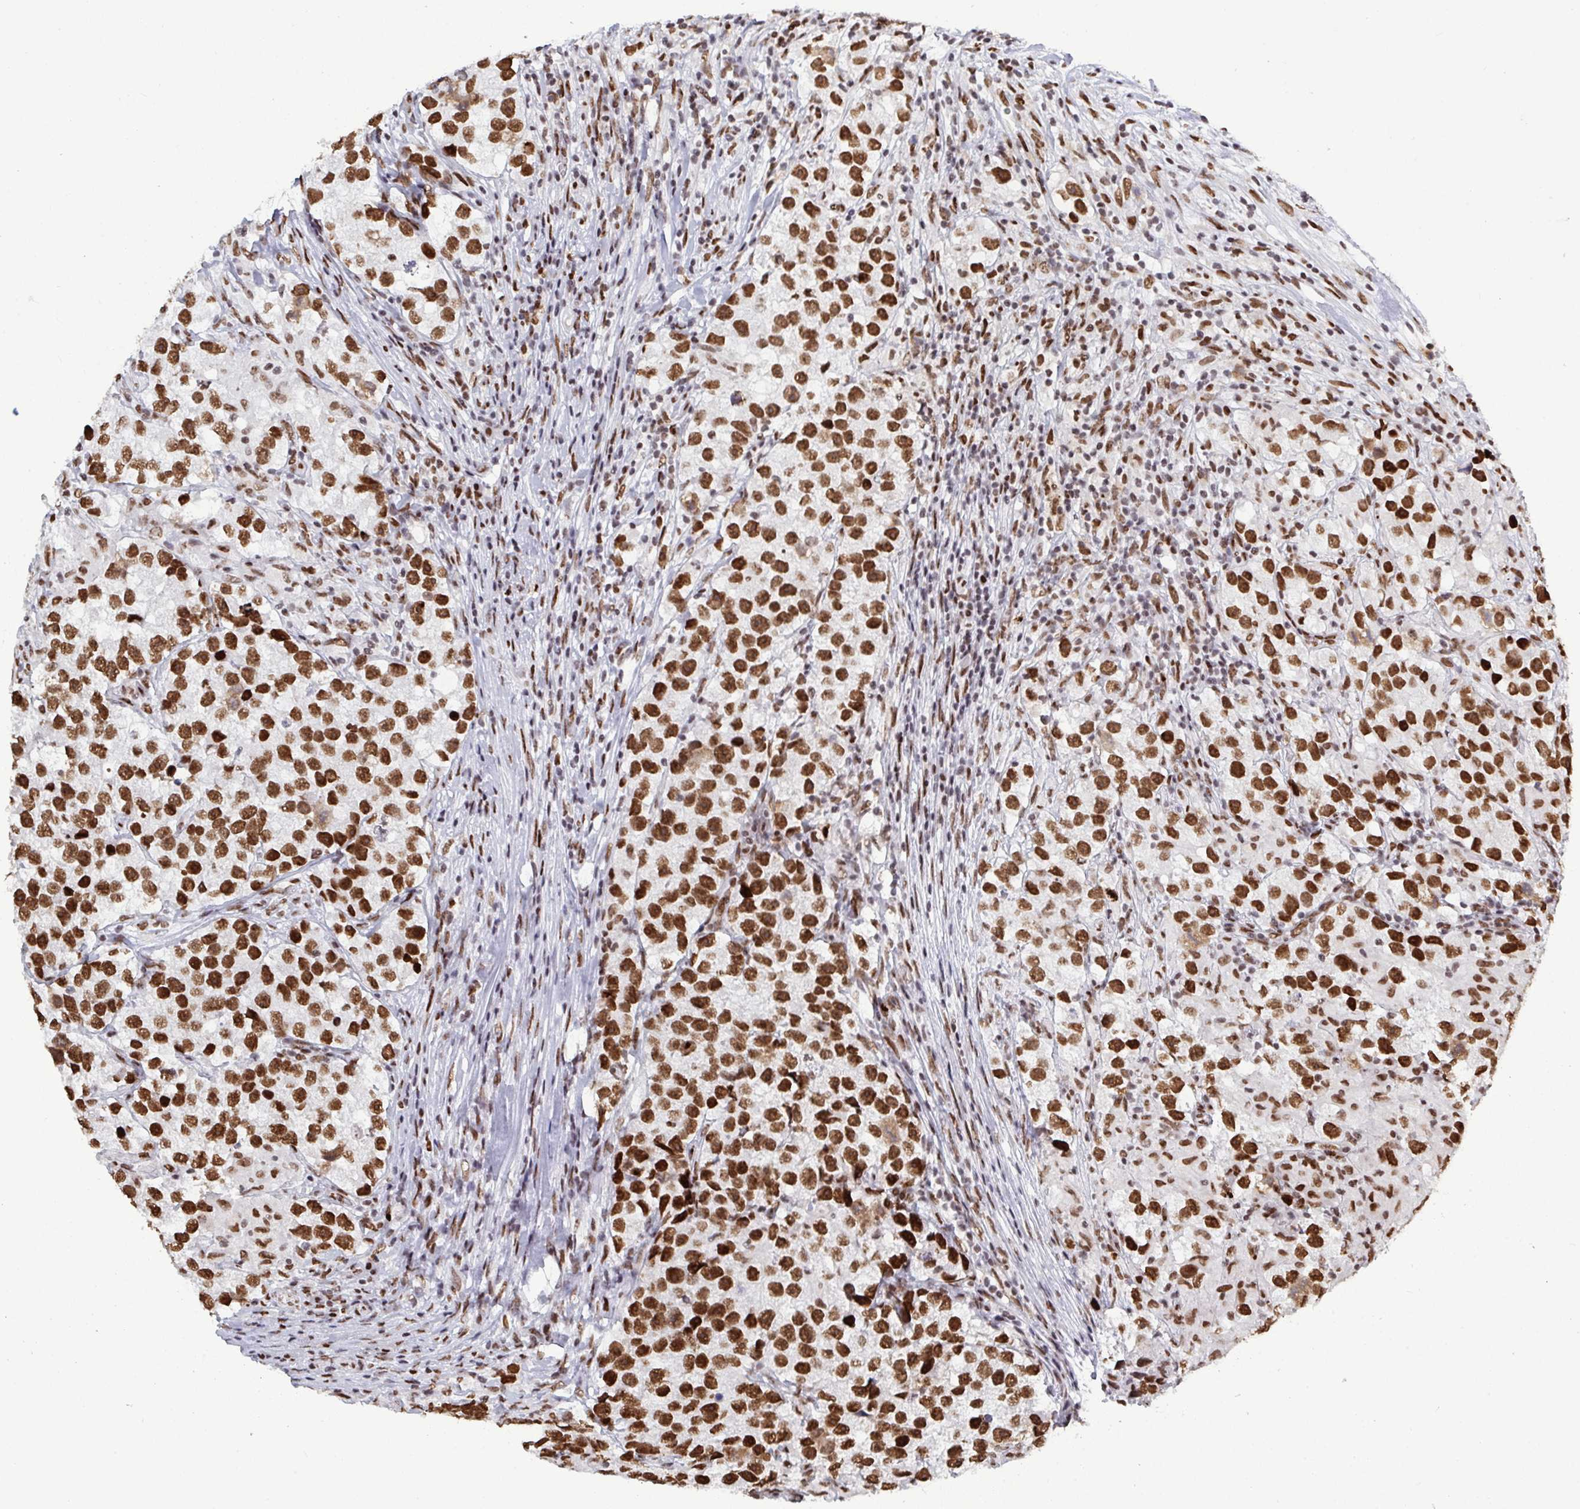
{"staining": {"intensity": "strong", "quantity": ">75%", "location": "nuclear"}, "tissue": "testis cancer", "cell_type": "Tumor cells", "image_type": "cancer", "snomed": [{"axis": "morphology", "description": "Seminoma, NOS"}, {"axis": "topography", "description": "Testis"}], "caption": "Human seminoma (testis) stained with a brown dye exhibits strong nuclear positive staining in about >75% of tumor cells.", "gene": "ZNF607", "patient": {"sex": "male", "age": 46}}